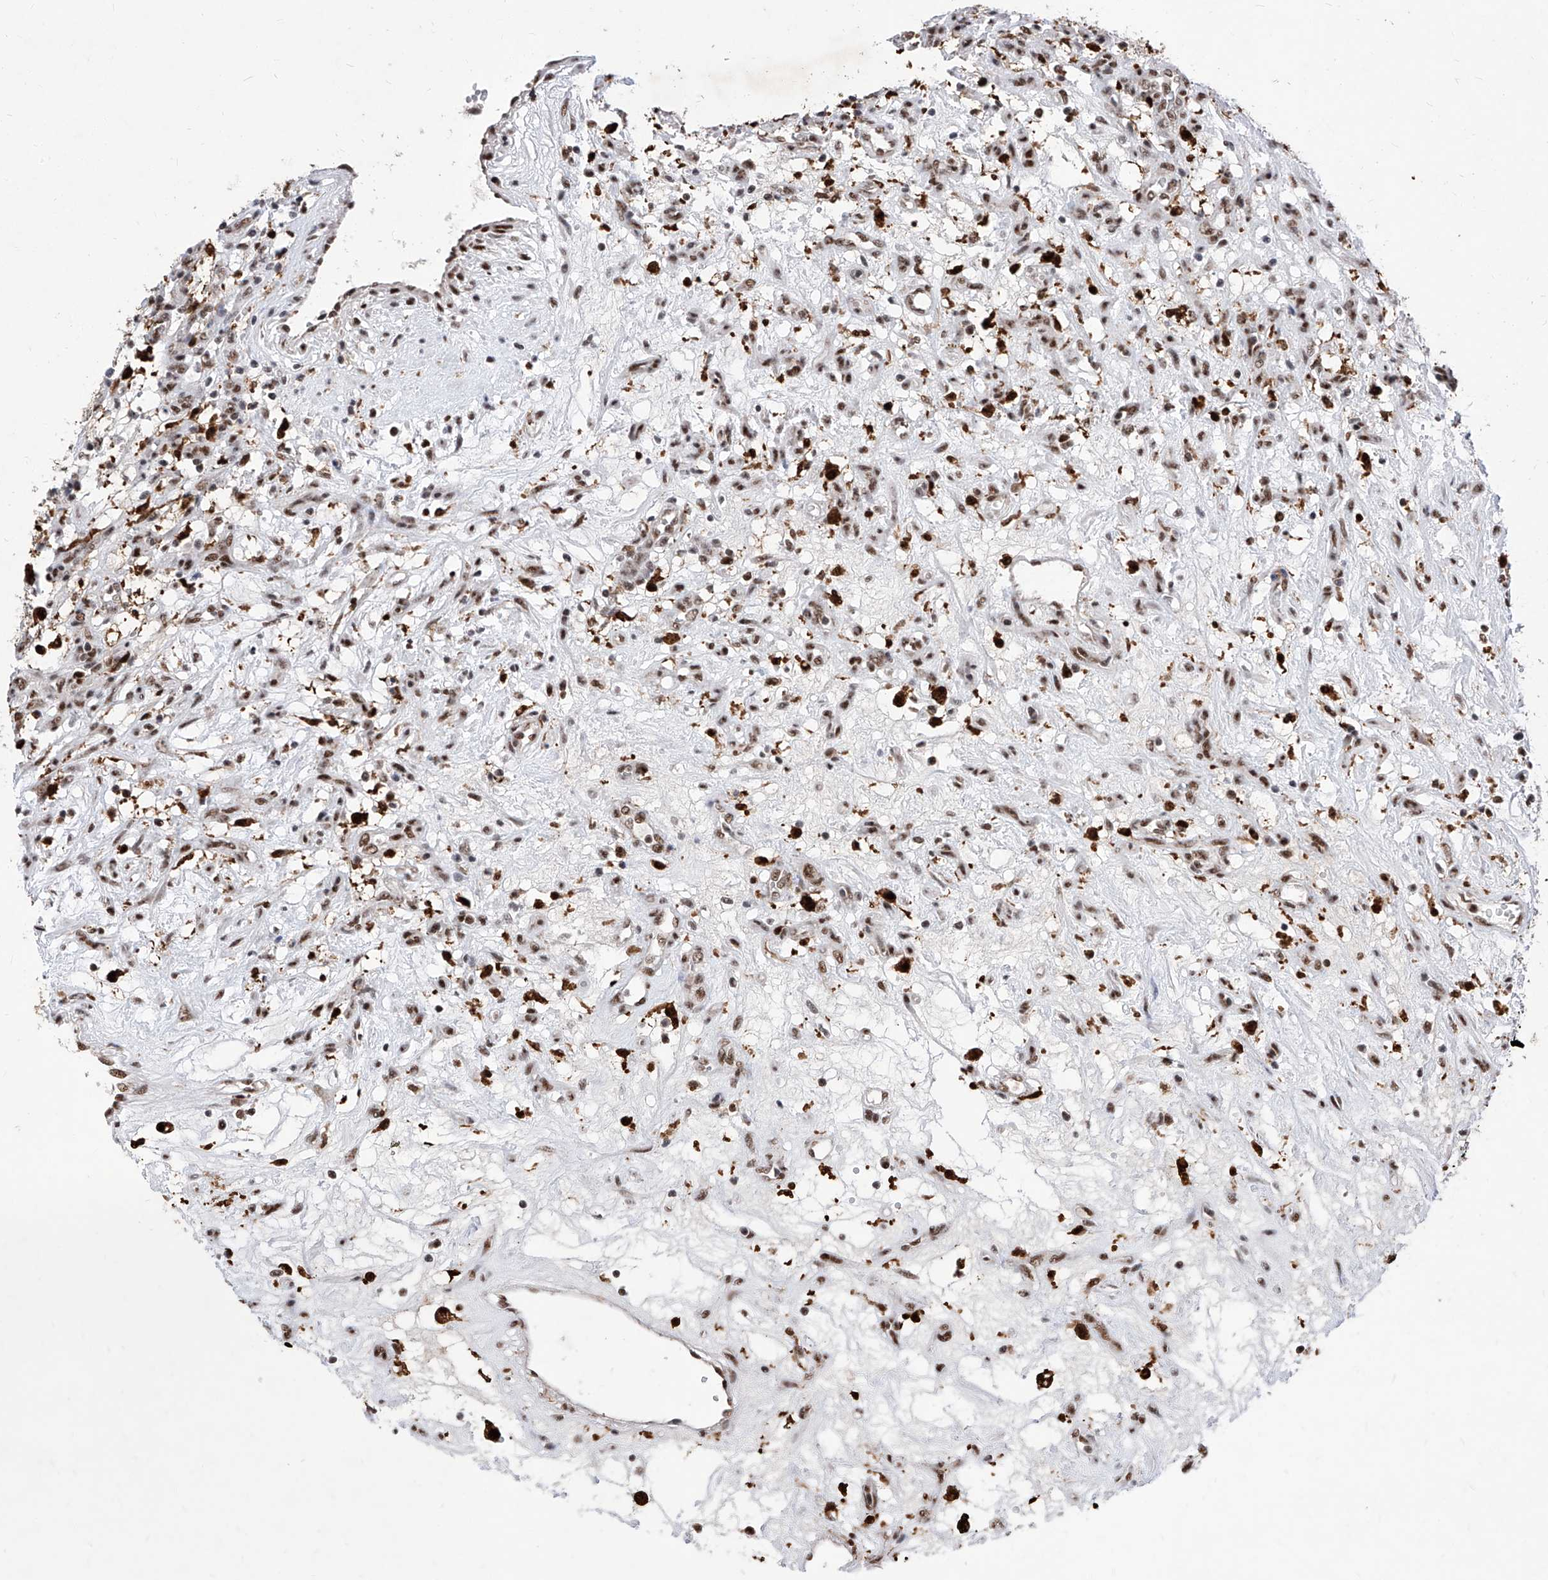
{"staining": {"intensity": "weak", "quantity": ">75%", "location": "nuclear"}, "tissue": "renal cancer", "cell_type": "Tumor cells", "image_type": "cancer", "snomed": [{"axis": "morphology", "description": "Adenocarcinoma, NOS"}, {"axis": "topography", "description": "Kidney"}], "caption": "IHC histopathology image of neoplastic tissue: renal cancer stained using IHC exhibits low levels of weak protein expression localized specifically in the nuclear of tumor cells, appearing as a nuclear brown color.", "gene": "PHF5A", "patient": {"sex": "female", "age": 57}}